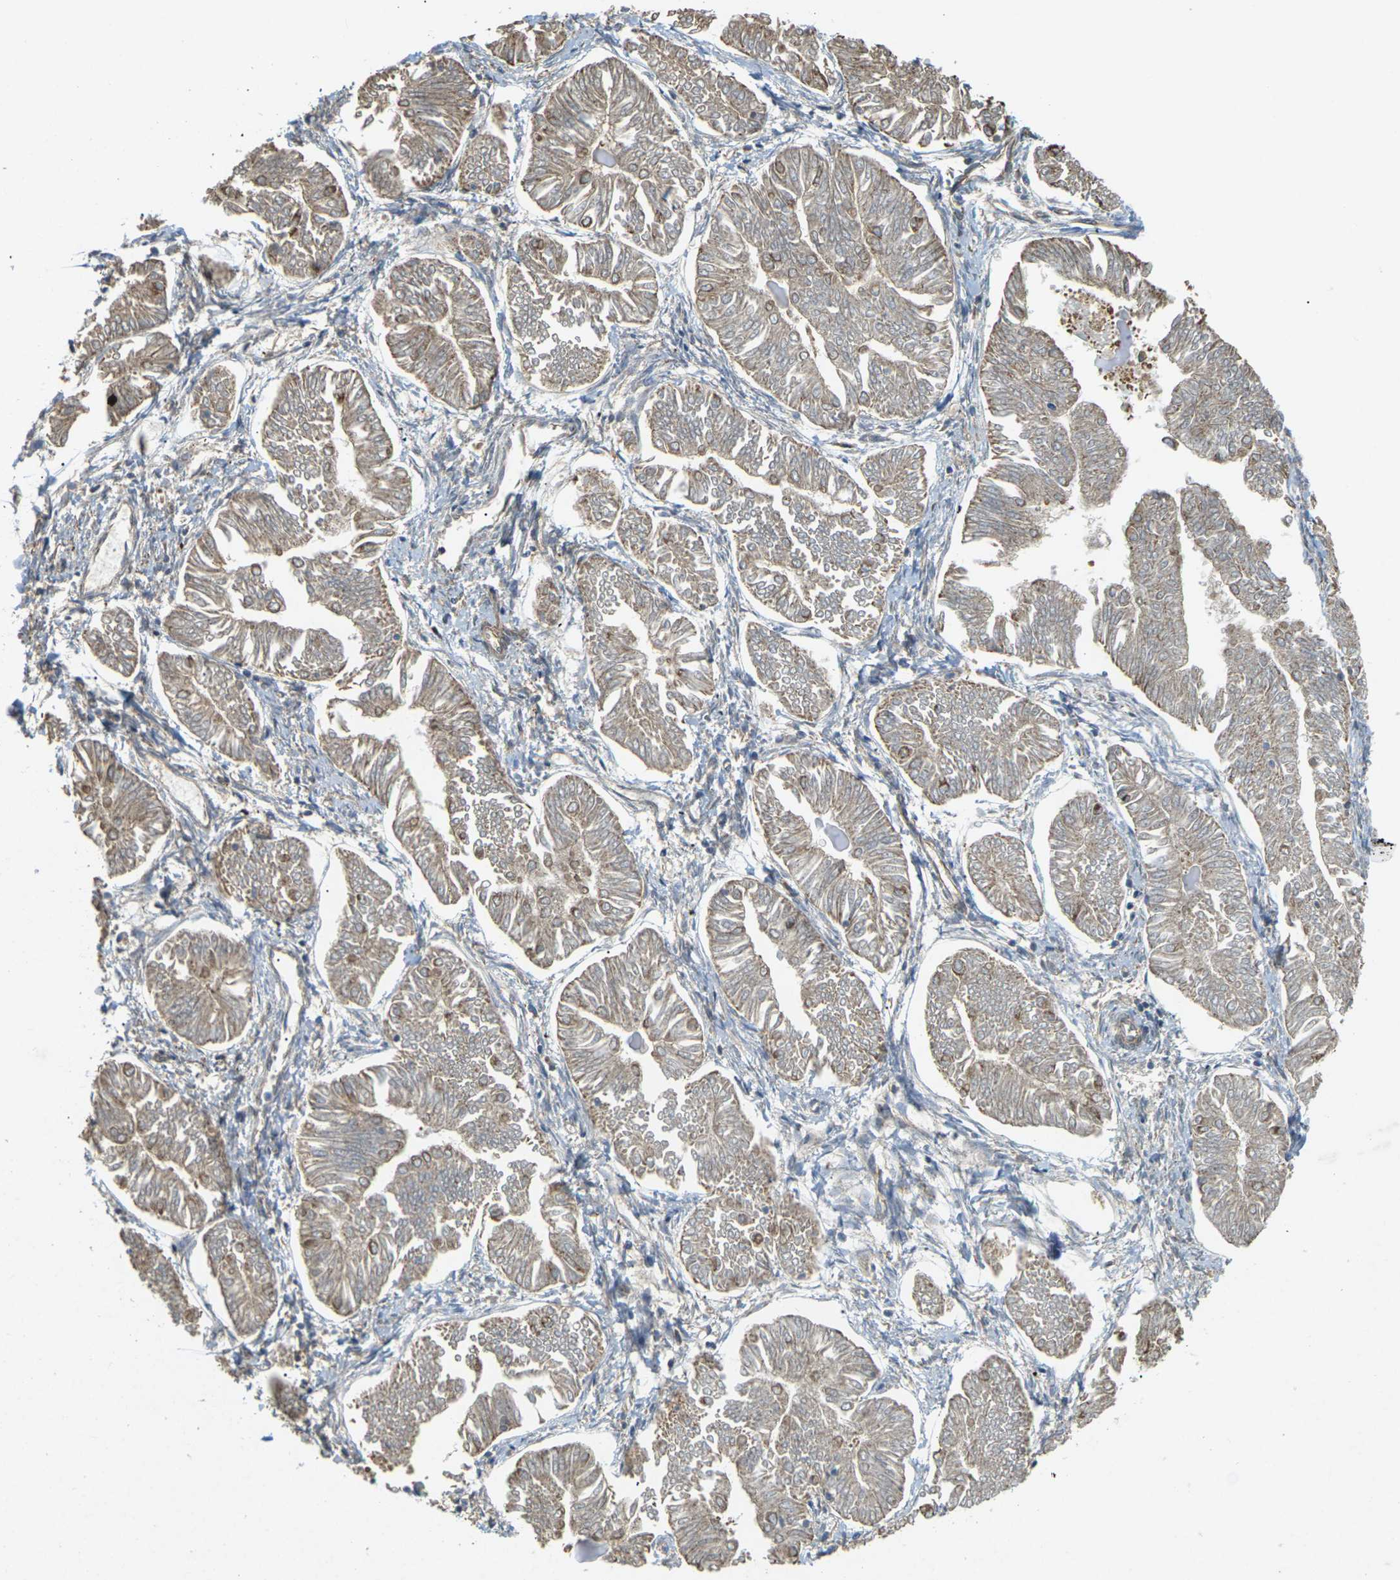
{"staining": {"intensity": "moderate", "quantity": ">75%", "location": "cytoplasmic/membranous"}, "tissue": "endometrial cancer", "cell_type": "Tumor cells", "image_type": "cancer", "snomed": [{"axis": "morphology", "description": "Adenocarcinoma, NOS"}, {"axis": "topography", "description": "Endometrium"}], "caption": "Protein expression by IHC reveals moderate cytoplasmic/membranous expression in about >75% of tumor cells in adenocarcinoma (endometrial). The staining was performed using DAB (3,3'-diaminobenzidine) to visualize the protein expression in brown, while the nuclei were stained in blue with hematoxylin (Magnification: 20x).", "gene": "KSR1", "patient": {"sex": "female", "age": 53}}